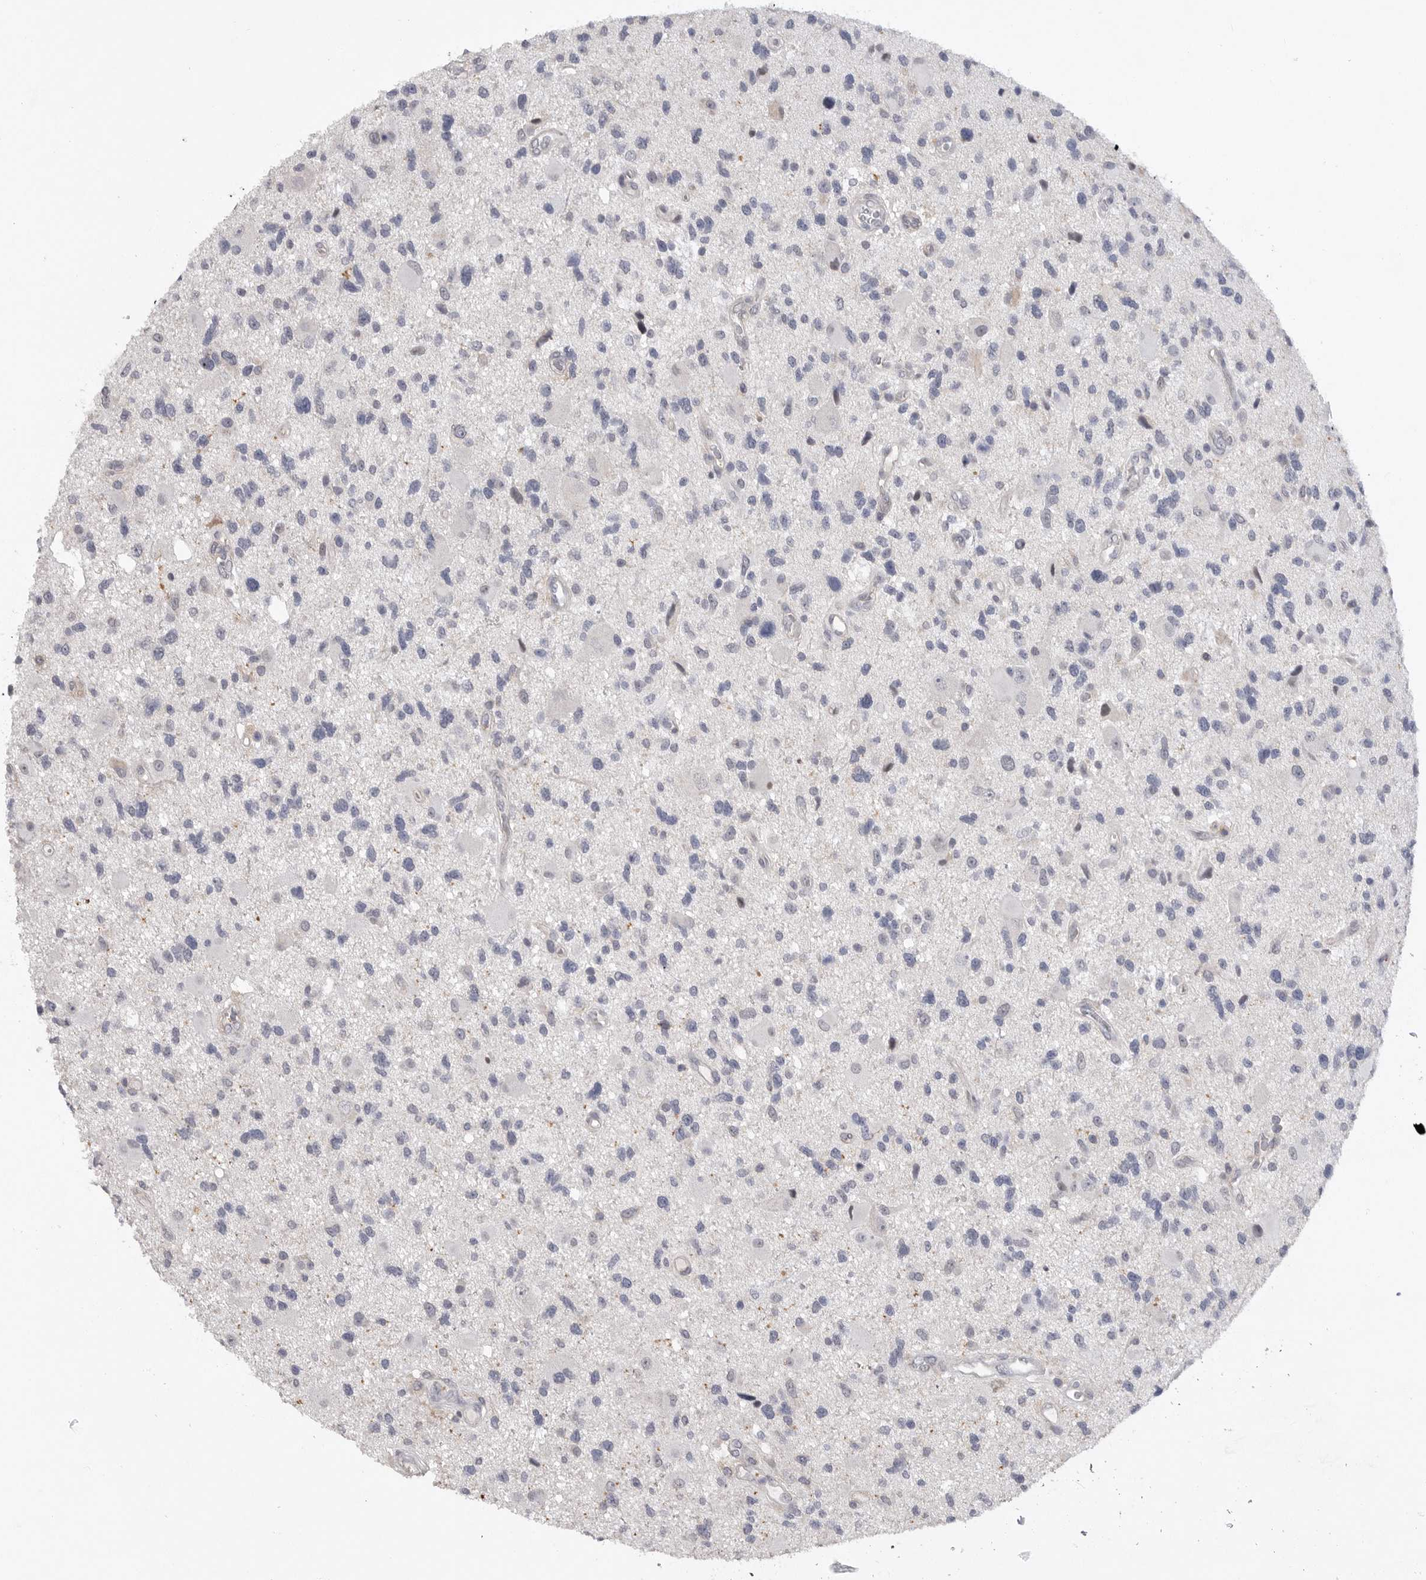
{"staining": {"intensity": "negative", "quantity": "none", "location": "none"}, "tissue": "glioma", "cell_type": "Tumor cells", "image_type": "cancer", "snomed": [{"axis": "morphology", "description": "Glioma, malignant, High grade"}, {"axis": "topography", "description": "Brain"}], "caption": "Immunohistochemical staining of high-grade glioma (malignant) displays no significant expression in tumor cells.", "gene": "FBXO43", "patient": {"sex": "male", "age": 33}}